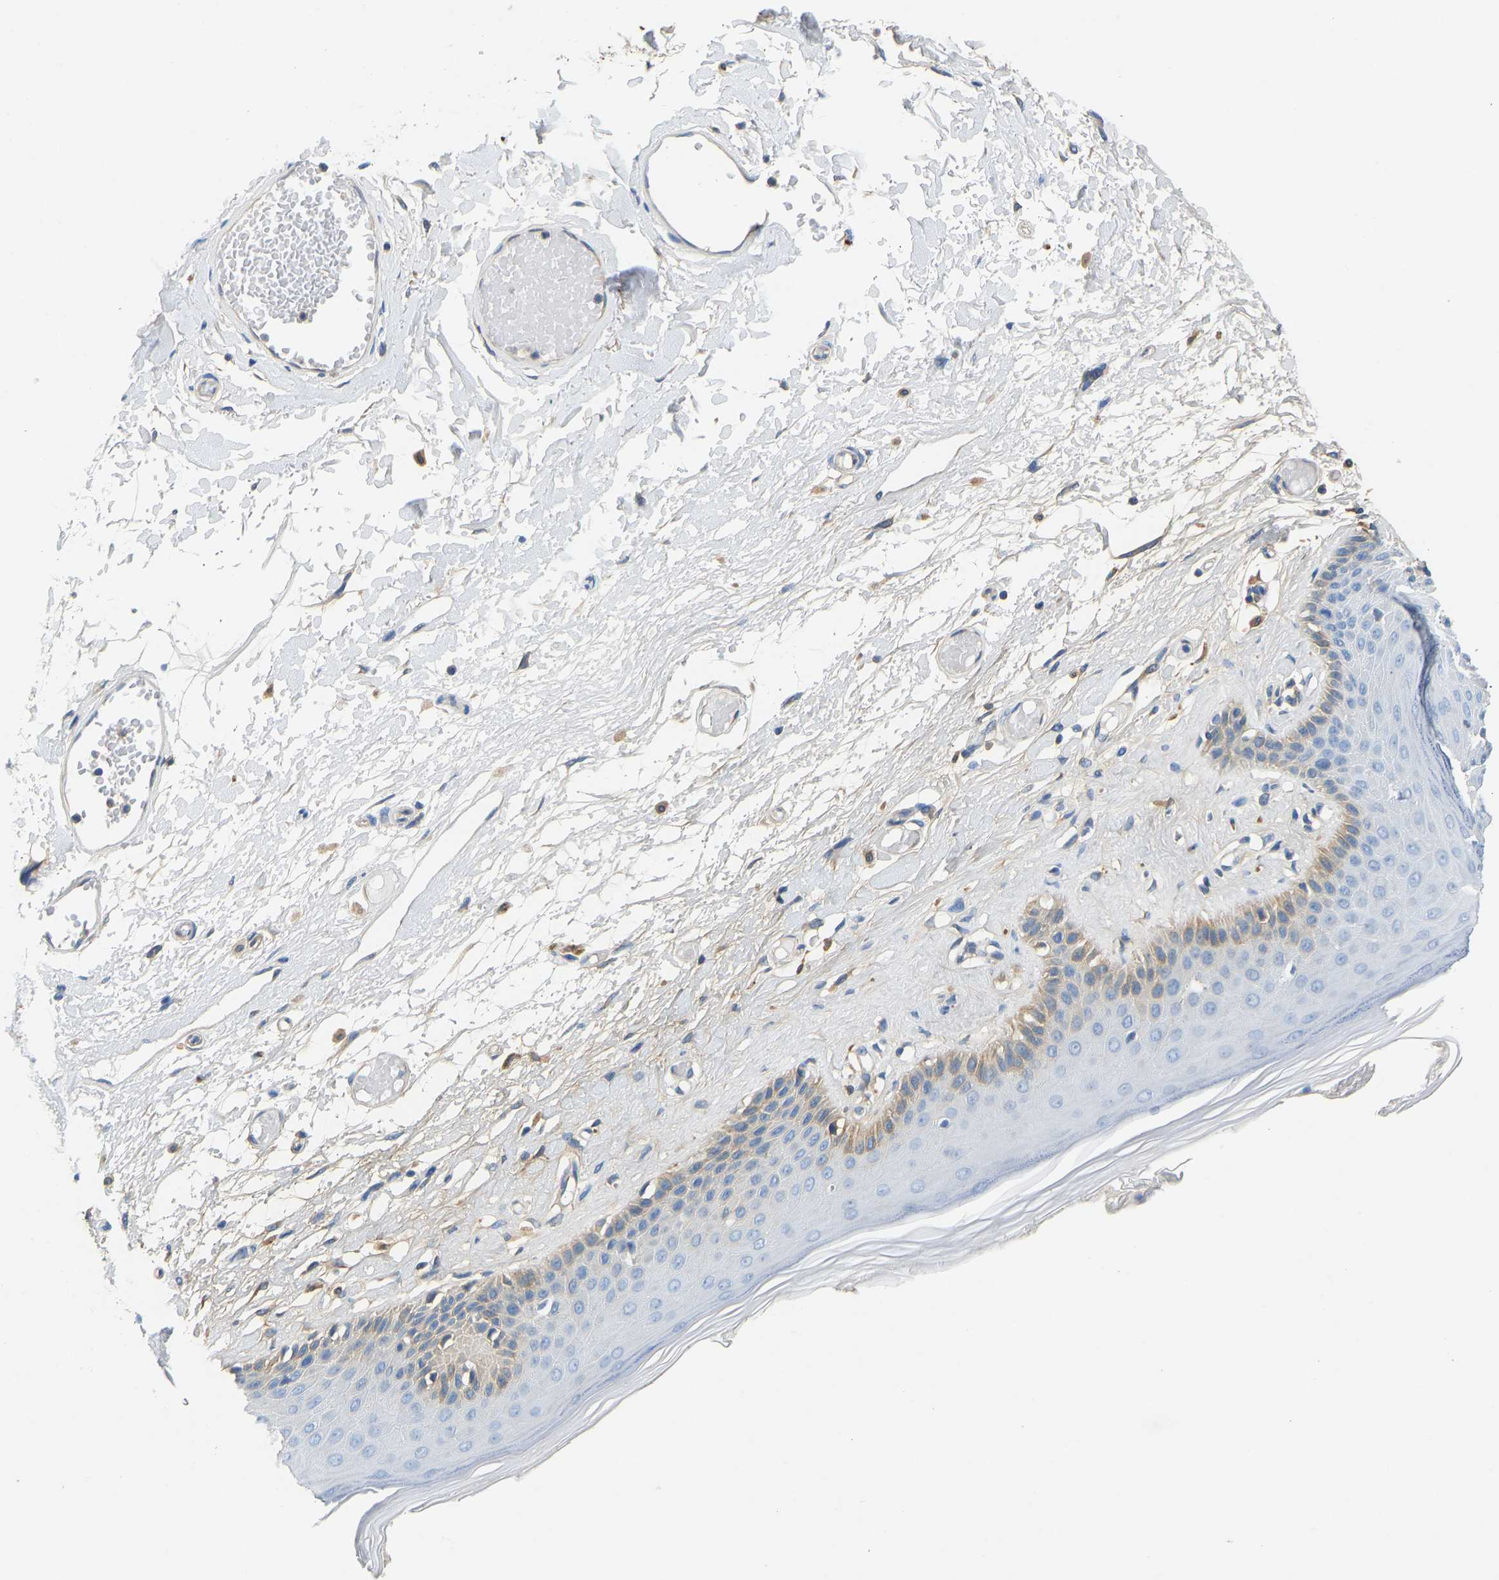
{"staining": {"intensity": "moderate", "quantity": "<25%", "location": "cytoplasmic/membranous"}, "tissue": "skin", "cell_type": "Epidermal cells", "image_type": "normal", "snomed": [{"axis": "morphology", "description": "Normal tissue, NOS"}, {"axis": "topography", "description": "Vulva"}], "caption": "IHC histopathology image of benign human skin stained for a protein (brown), which displays low levels of moderate cytoplasmic/membranous staining in about <25% of epidermal cells.", "gene": "TECTA", "patient": {"sex": "female", "age": 73}}